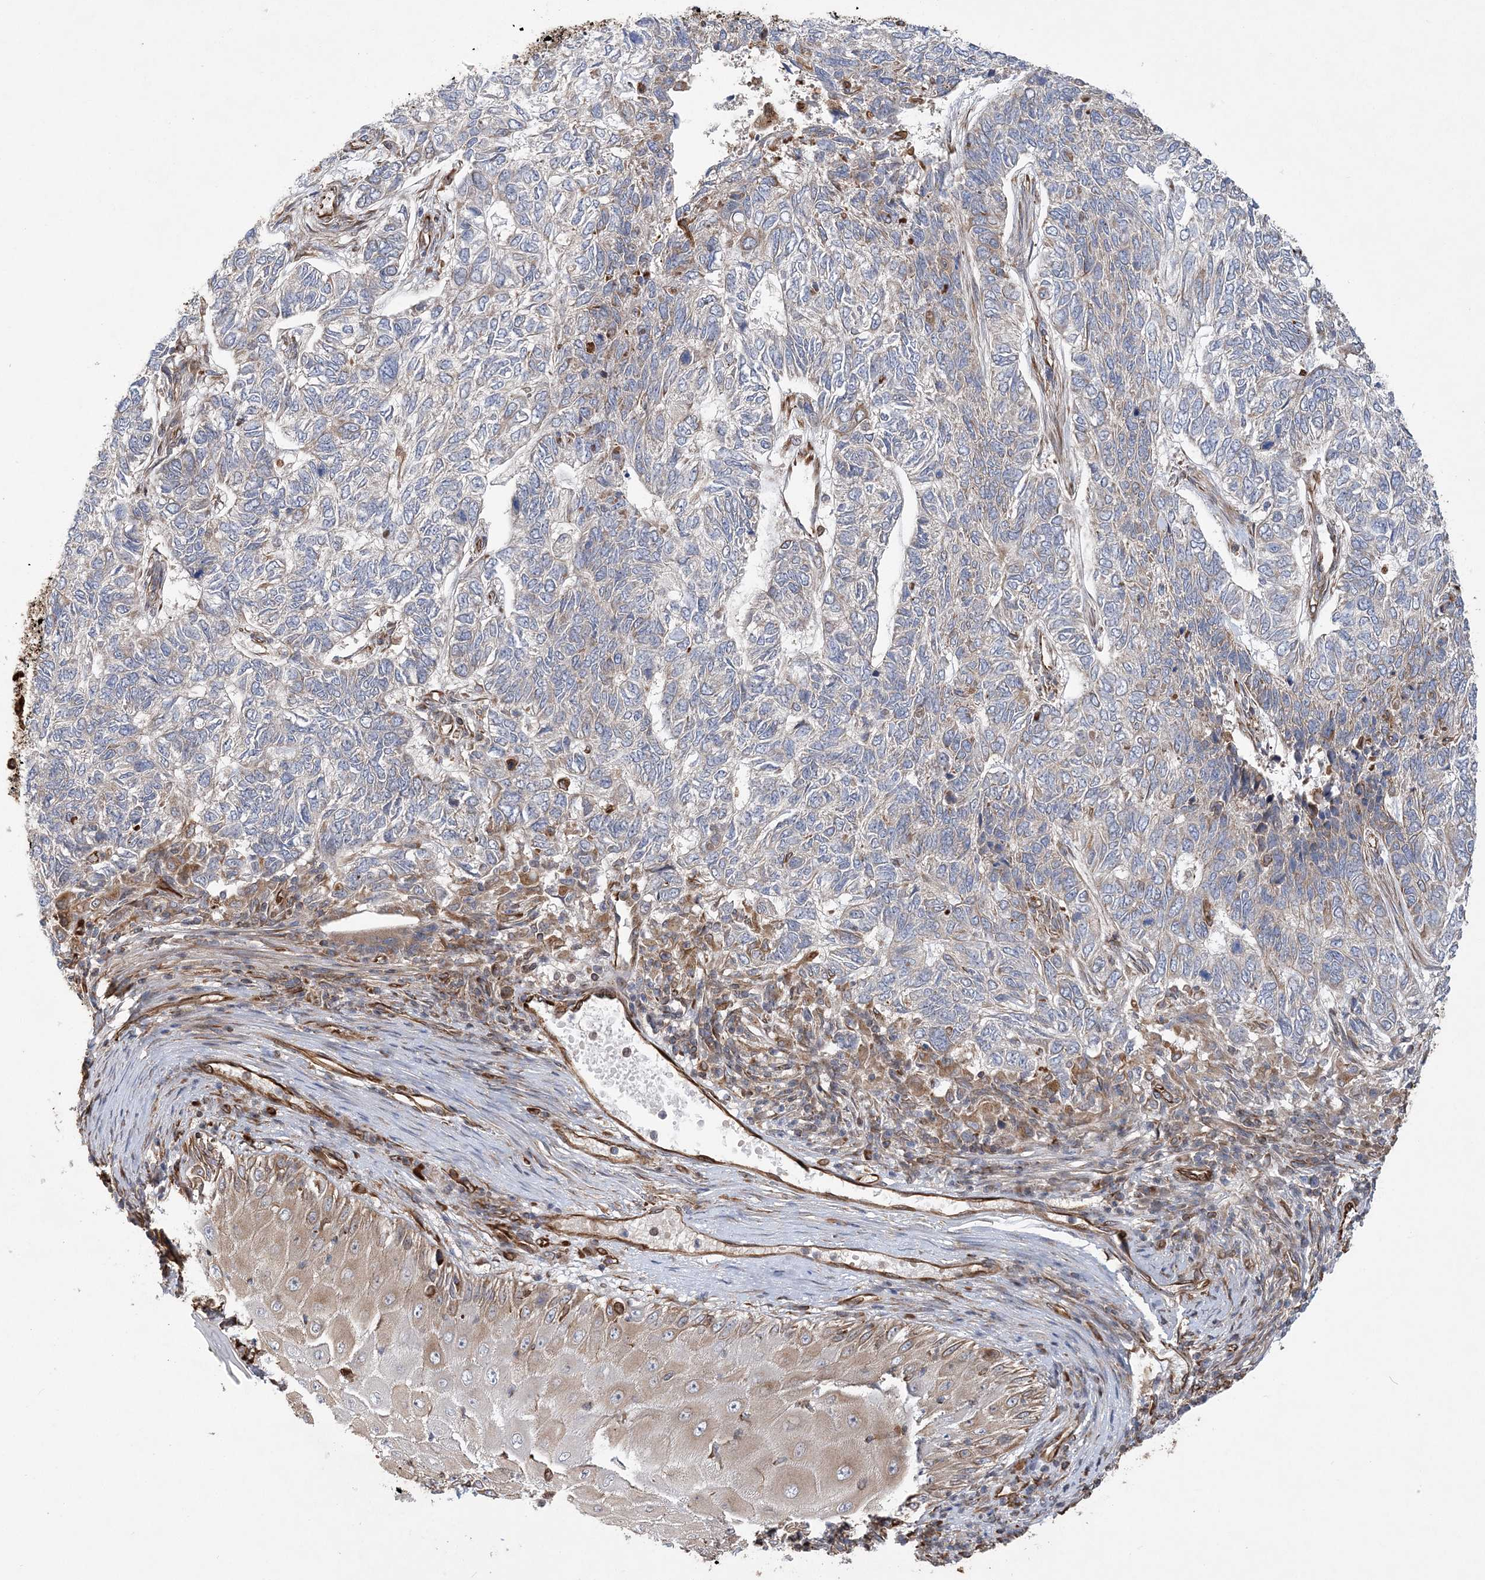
{"staining": {"intensity": "negative", "quantity": "none", "location": "none"}, "tissue": "skin cancer", "cell_type": "Tumor cells", "image_type": "cancer", "snomed": [{"axis": "morphology", "description": "Basal cell carcinoma"}, {"axis": "topography", "description": "Skin"}], "caption": "An immunohistochemistry image of skin cancer (basal cell carcinoma) is shown. There is no staining in tumor cells of skin cancer (basal cell carcinoma). (Stains: DAB immunohistochemistry (IHC) with hematoxylin counter stain, Microscopy: brightfield microscopy at high magnification).", "gene": "FAM114A2", "patient": {"sex": "female", "age": 65}}